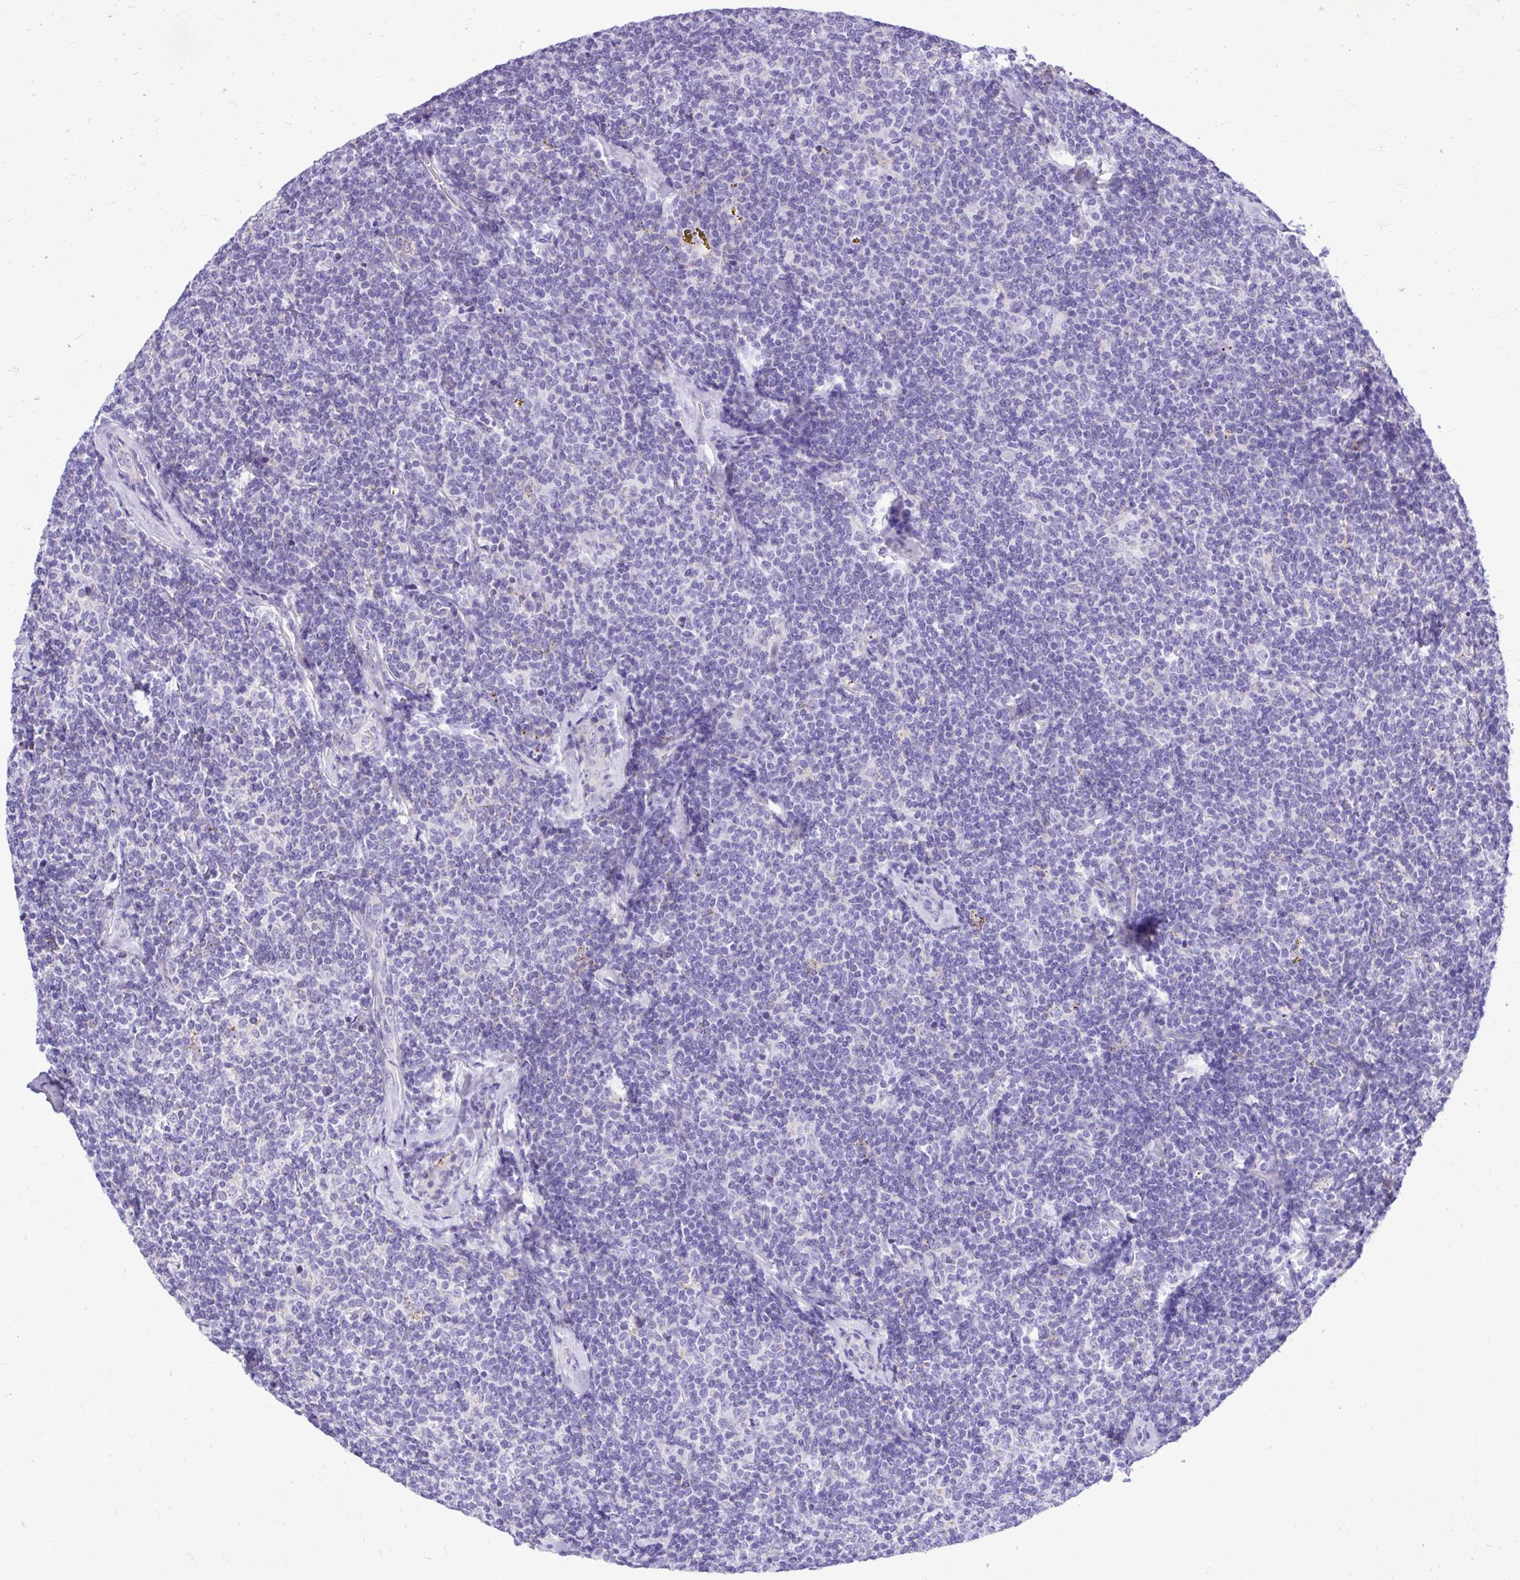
{"staining": {"intensity": "negative", "quantity": "none", "location": "none"}, "tissue": "lymphoma", "cell_type": "Tumor cells", "image_type": "cancer", "snomed": [{"axis": "morphology", "description": "Malignant lymphoma, non-Hodgkin's type, Low grade"}, {"axis": "topography", "description": "Lymph node"}], "caption": "A histopathology image of human lymphoma is negative for staining in tumor cells.", "gene": "HRG", "patient": {"sex": "female", "age": 56}}